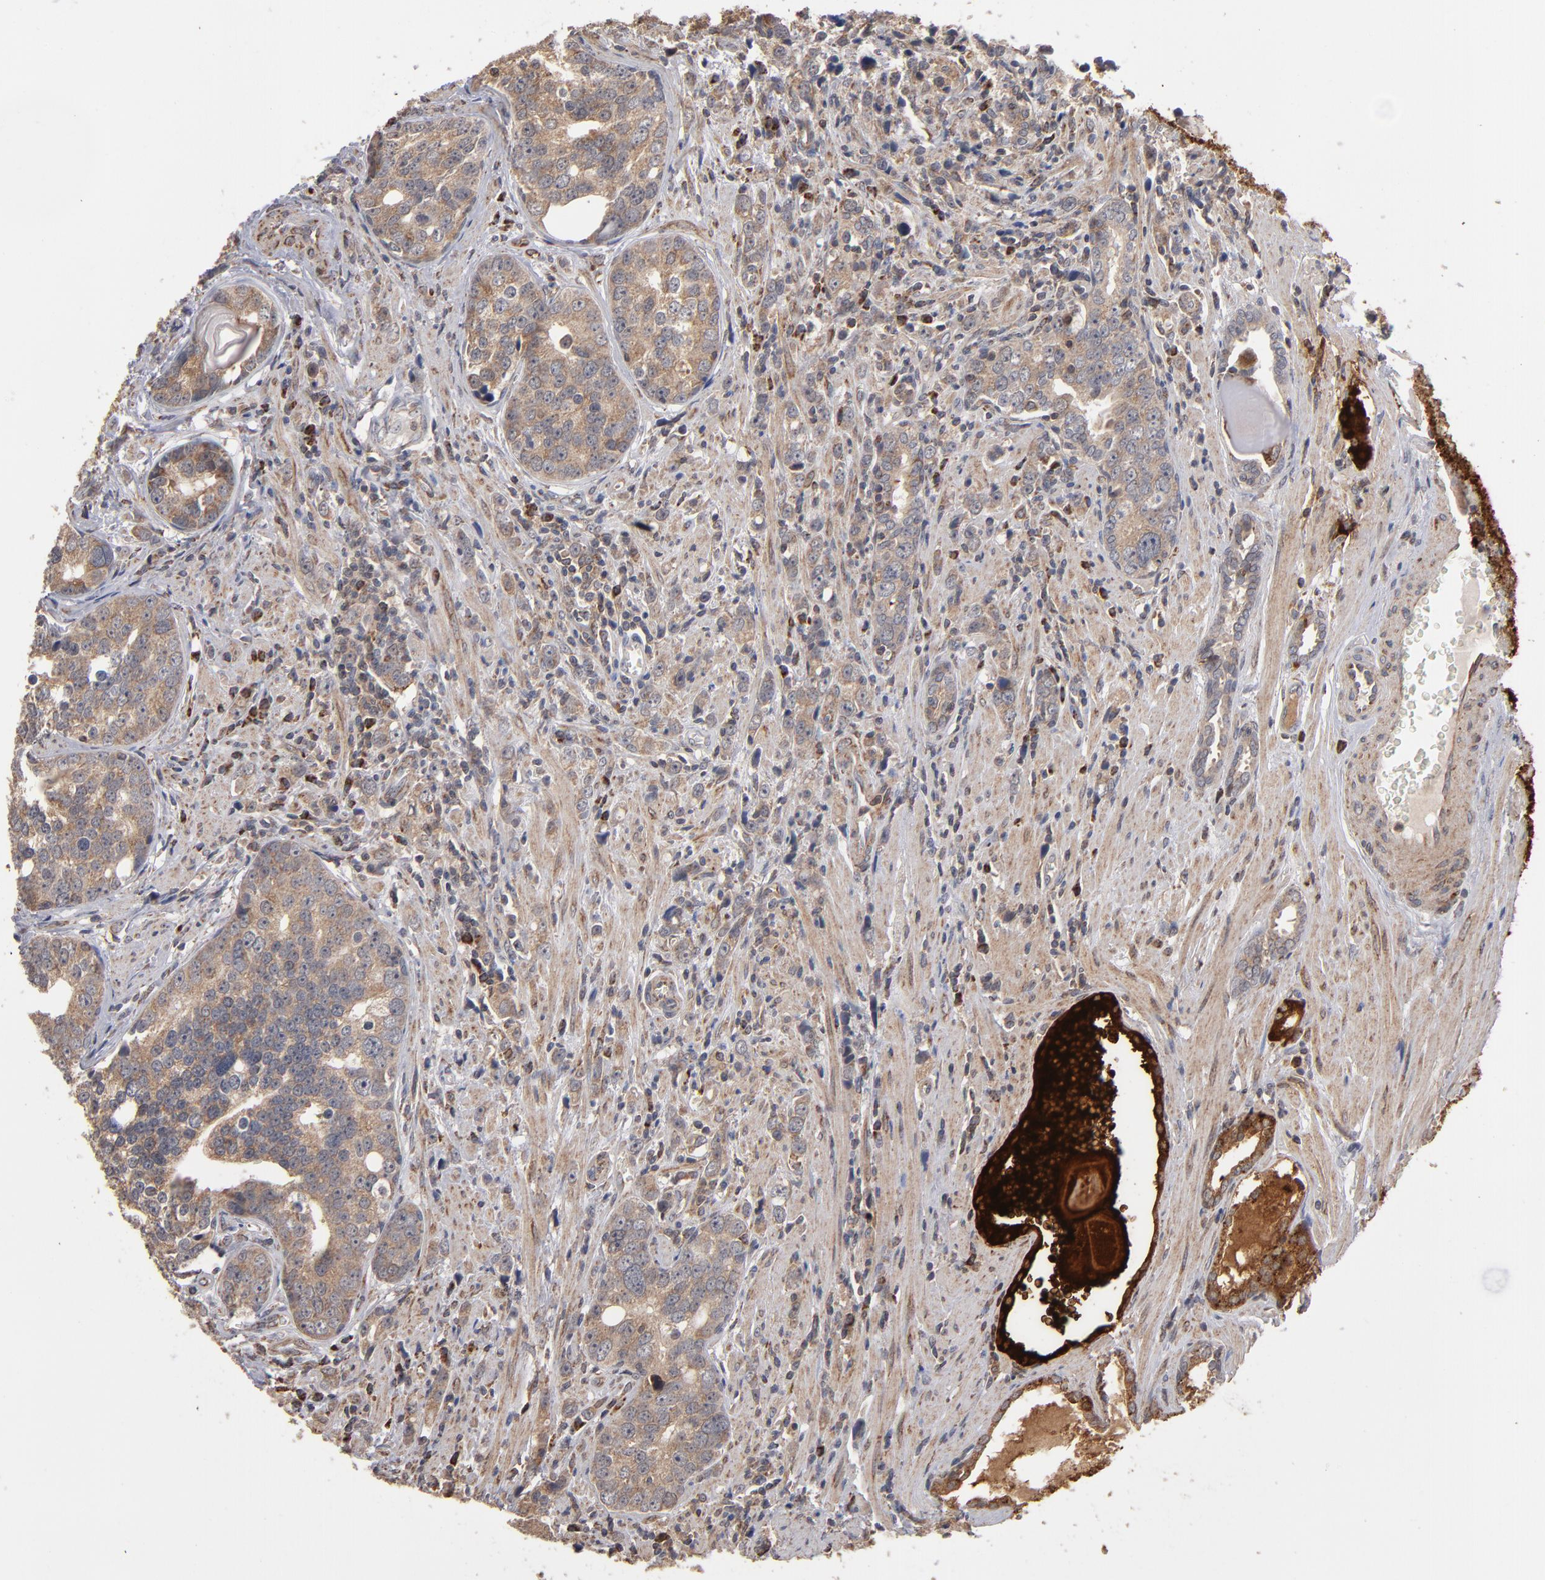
{"staining": {"intensity": "moderate", "quantity": ">75%", "location": "cytoplasmic/membranous"}, "tissue": "prostate cancer", "cell_type": "Tumor cells", "image_type": "cancer", "snomed": [{"axis": "morphology", "description": "Adenocarcinoma, High grade"}, {"axis": "topography", "description": "Prostate"}], "caption": "High-grade adenocarcinoma (prostate) stained for a protein reveals moderate cytoplasmic/membranous positivity in tumor cells. The staining was performed using DAB (3,3'-diaminobenzidine) to visualize the protein expression in brown, while the nuclei were stained in blue with hematoxylin (Magnification: 20x).", "gene": "MIPOL1", "patient": {"sex": "male", "age": 71}}